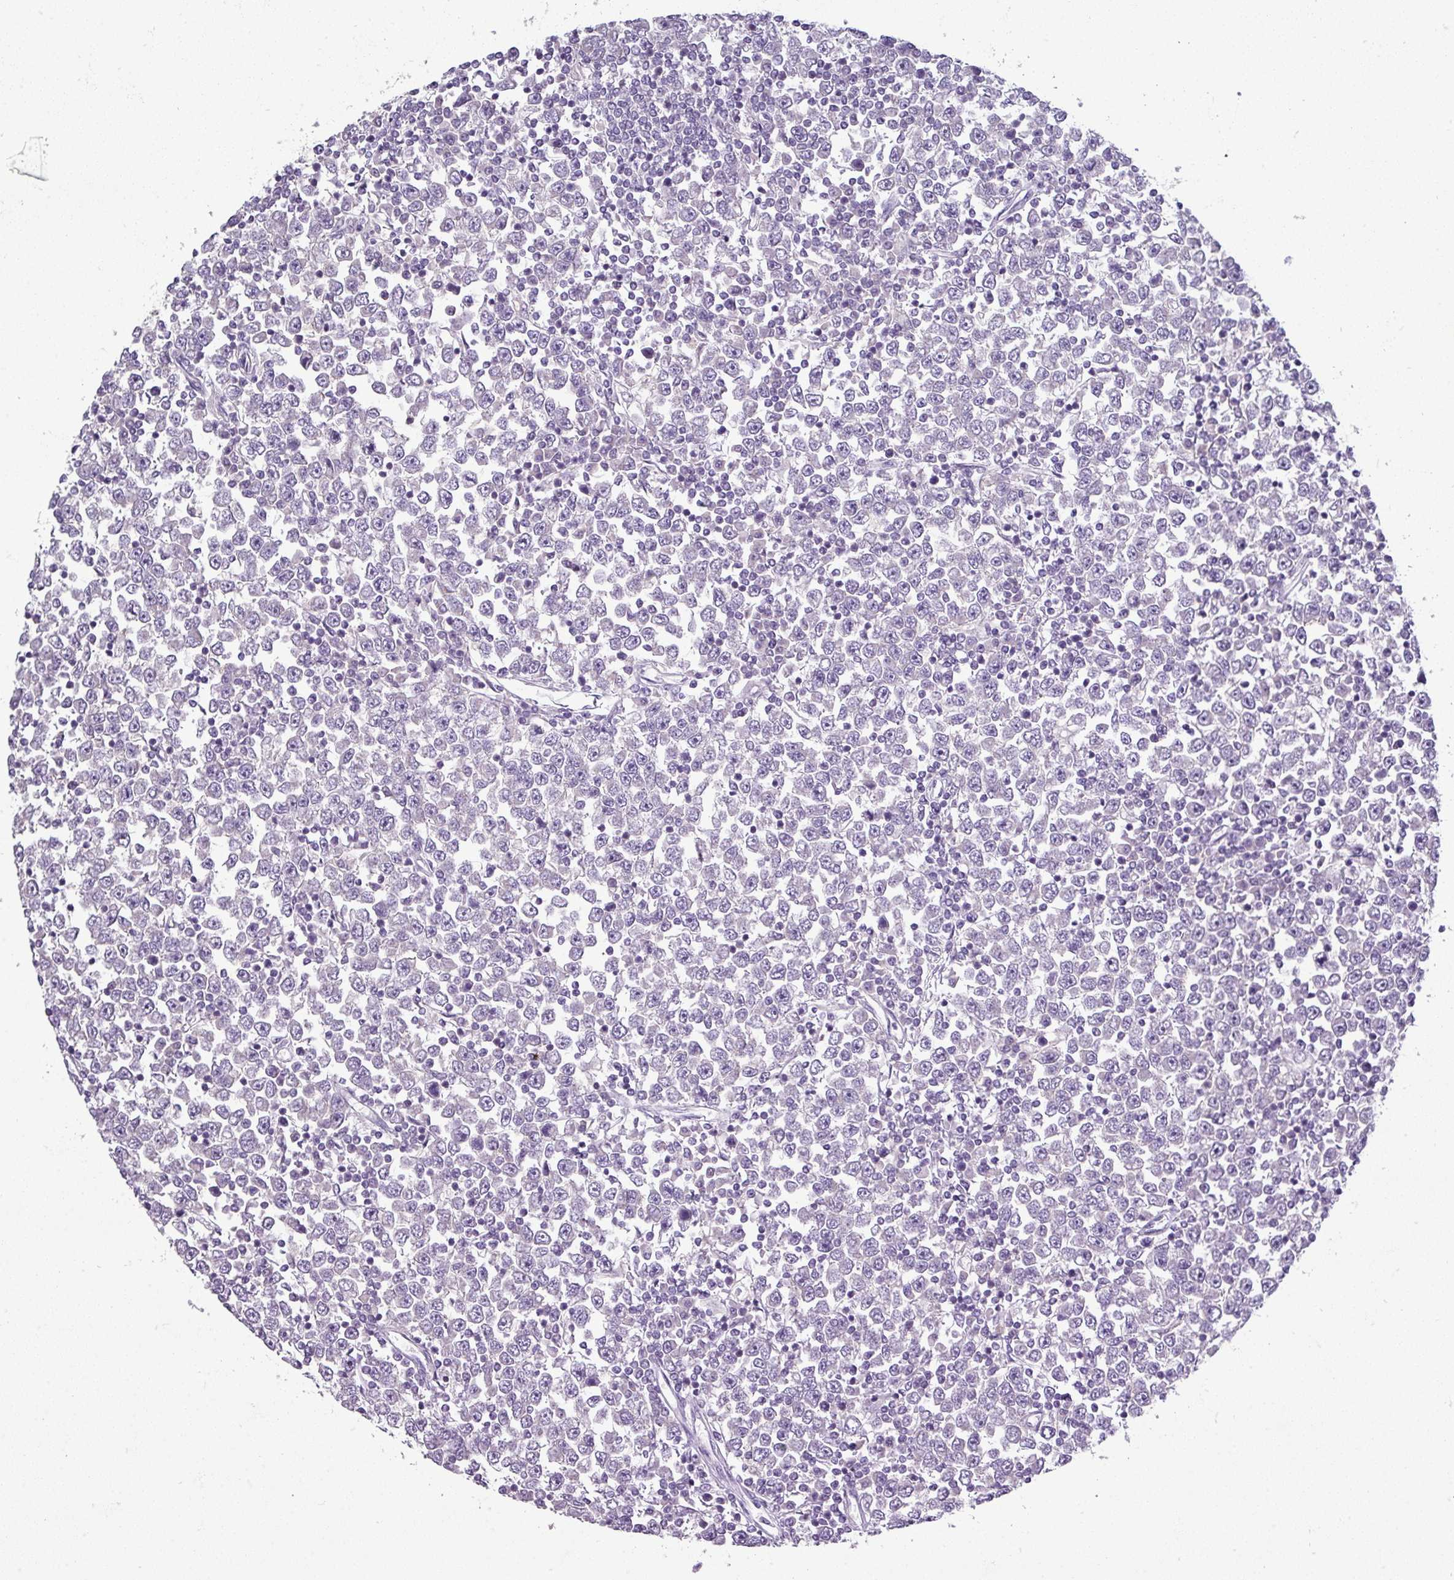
{"staining": {"intensity": "negative", "quantity": "none", "location": "none"}, "tissue": "testis cancer", "cell_type": "Tumor cells", "image_type": "cancer", "snomed": [{"axis": "morphology", "description": "Seminoma, NOS"}, {"axis": "topography", "description": "Testis"}], "caption": "Tumor cells are negative for brown protein staining in testis cancer.", "gene": "DNAAF9", "patient": {"sex": "male", "age": 65}}